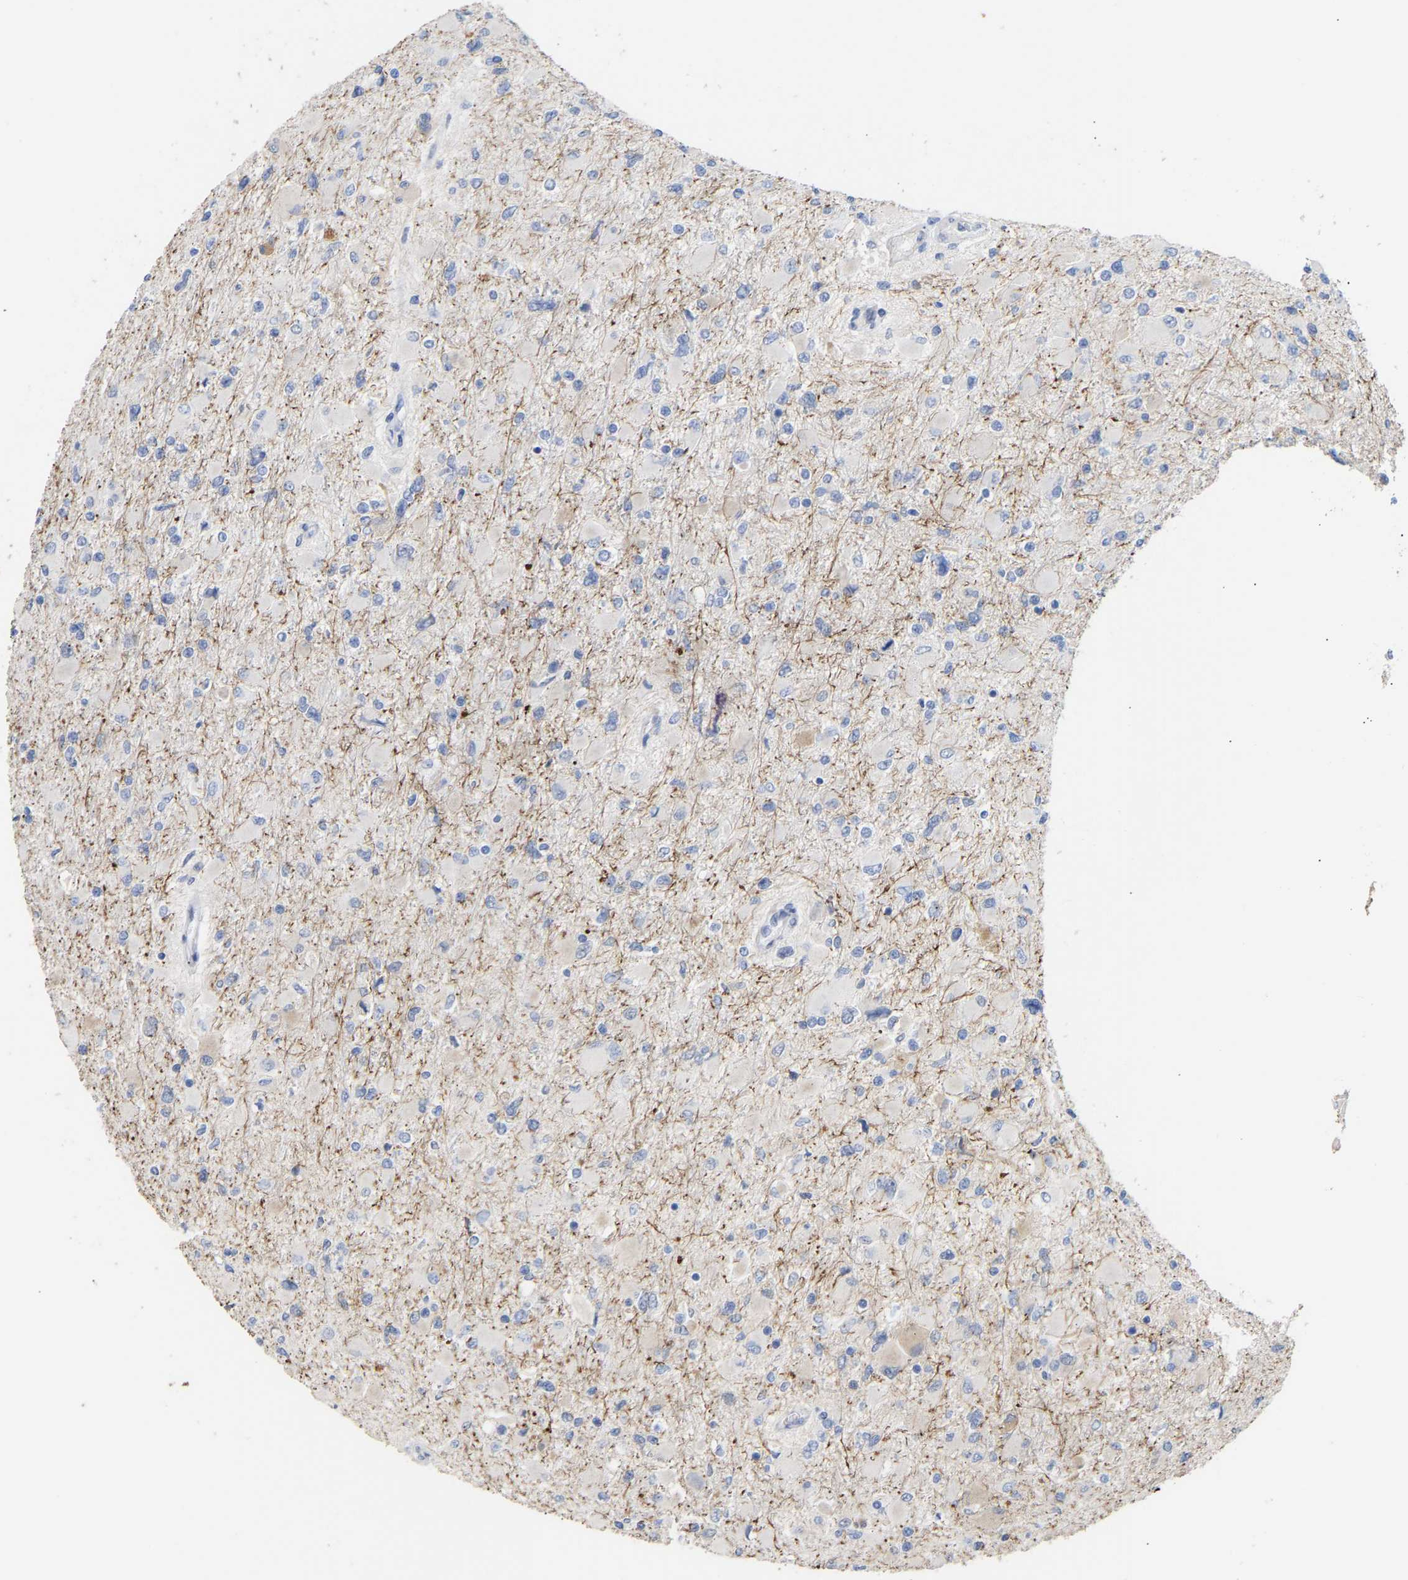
{"staining": {"intensity": "negative", "quantity": "none", "location": "none"}, "tissue": "glioma", "cell_type": "Tumor cells", "image_type": "cancer", "snomed": [{"axis": "morphology", "description": "Glioma, malignant, High grade"}, {"axis": "topography", "description": "Cerebral cortex"}], "caption": "Protein analysis of high-grade glioma (malignant) shows no significant staining in tumor cells. (IHC, brightfield microscopy, high magnification).", "gene": "AMPH", "patient": {"sex": "female", "age": 36}}